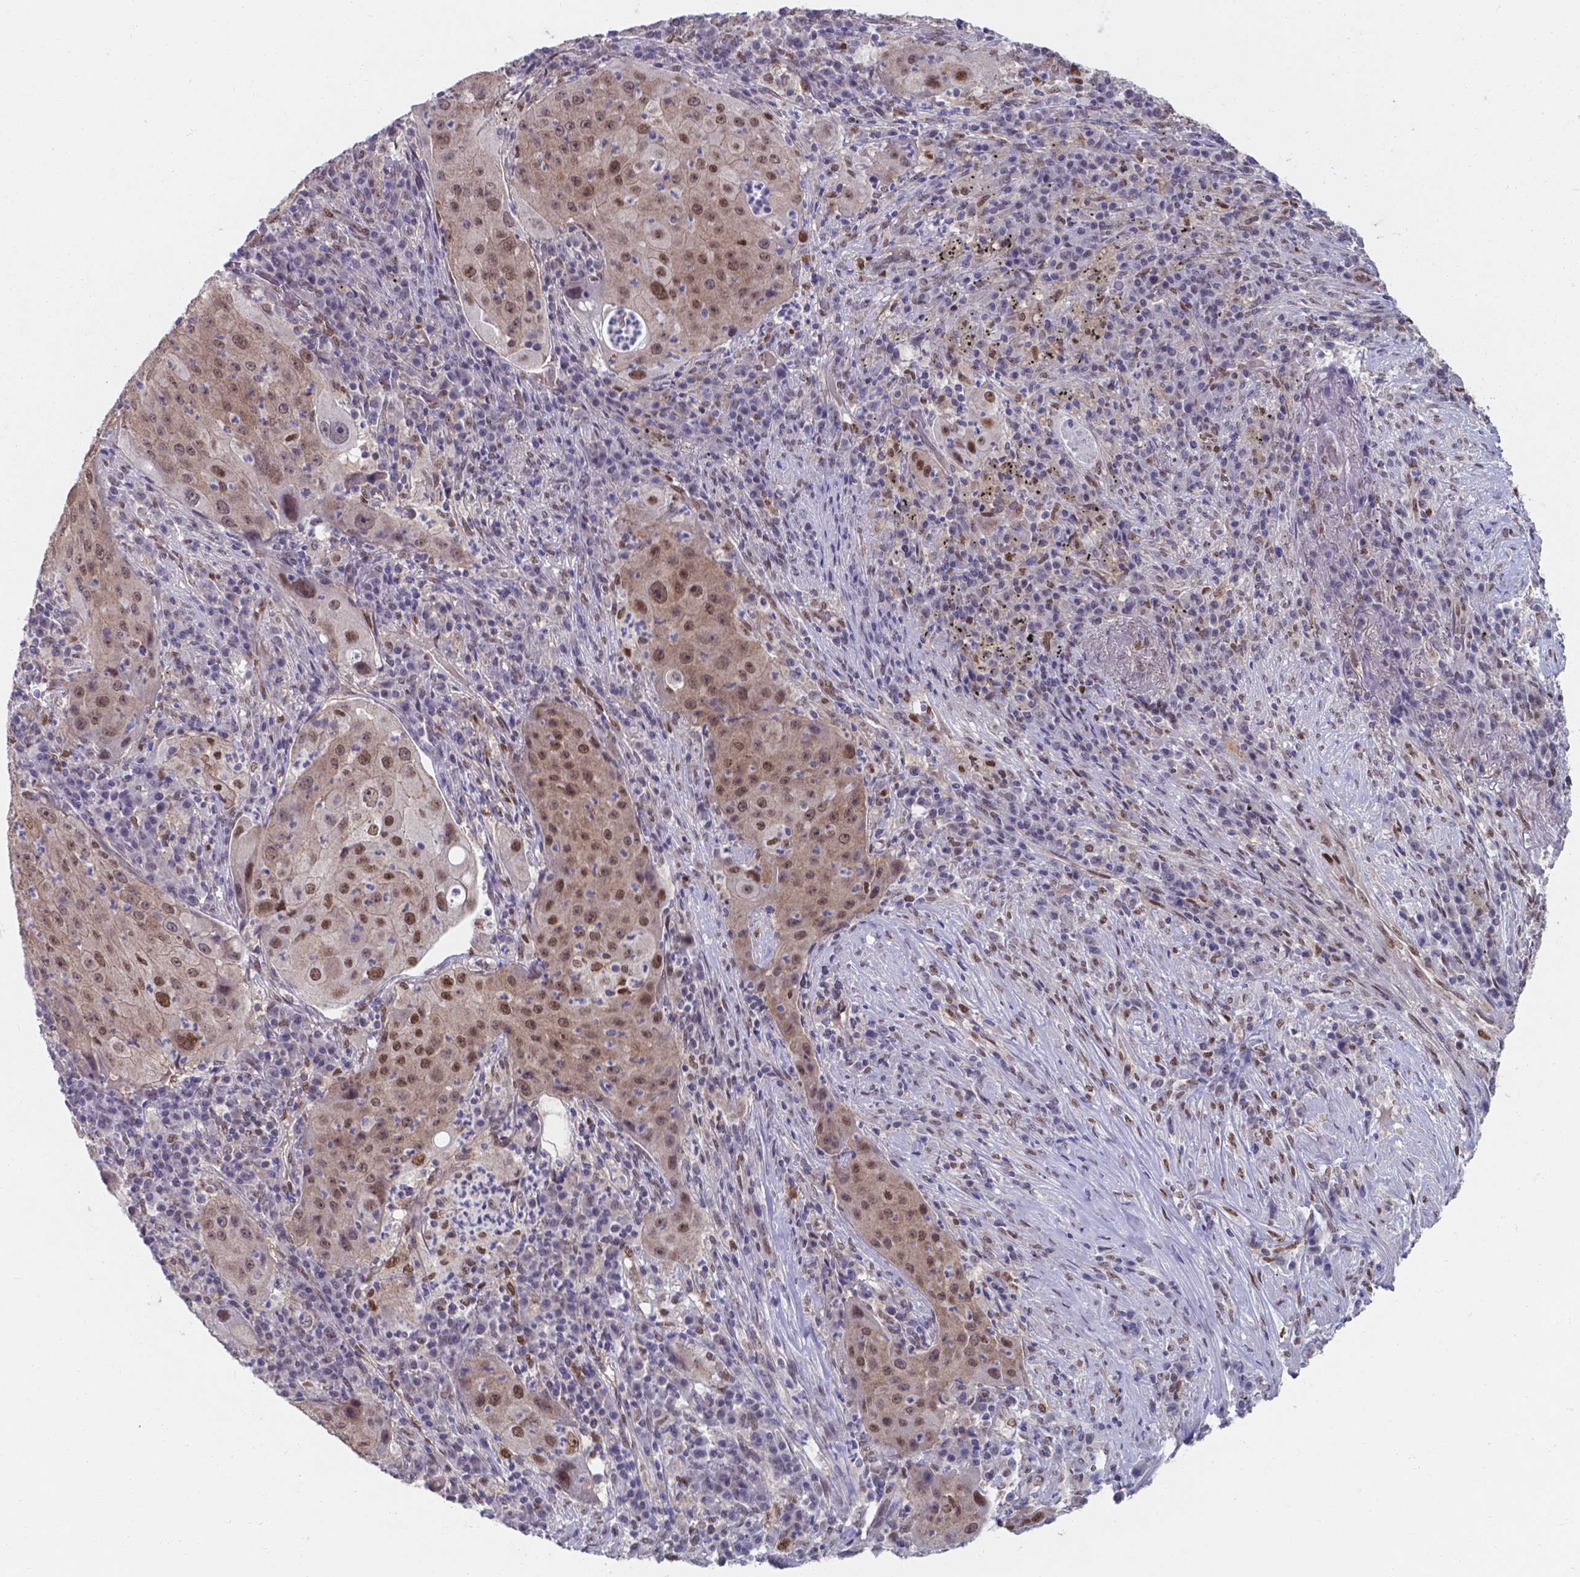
{"staining": {"intensity": "moderate", "quantity": ">75%", "location": "nuclear"}, "tissue": "lung cancer", "cell_type": "Tumor cells", "image_type": "cancer", "snomed": [{"axis": "morphology", "description": "Squamous cell carcinoma, NOS"}, {"axis": "topography", "description": "Lung"}], "caption": "Squamous cell carcinoma (lung) tissue displays moderate nuclear expression in approximately >75% of tumor cells, visualized by immunohistochemistry. (DAB IHC, brown staining for protein, blue staining for nuclei).", "gene": "UBE2E2", "patient": {"sex": "female", "age": 59}}